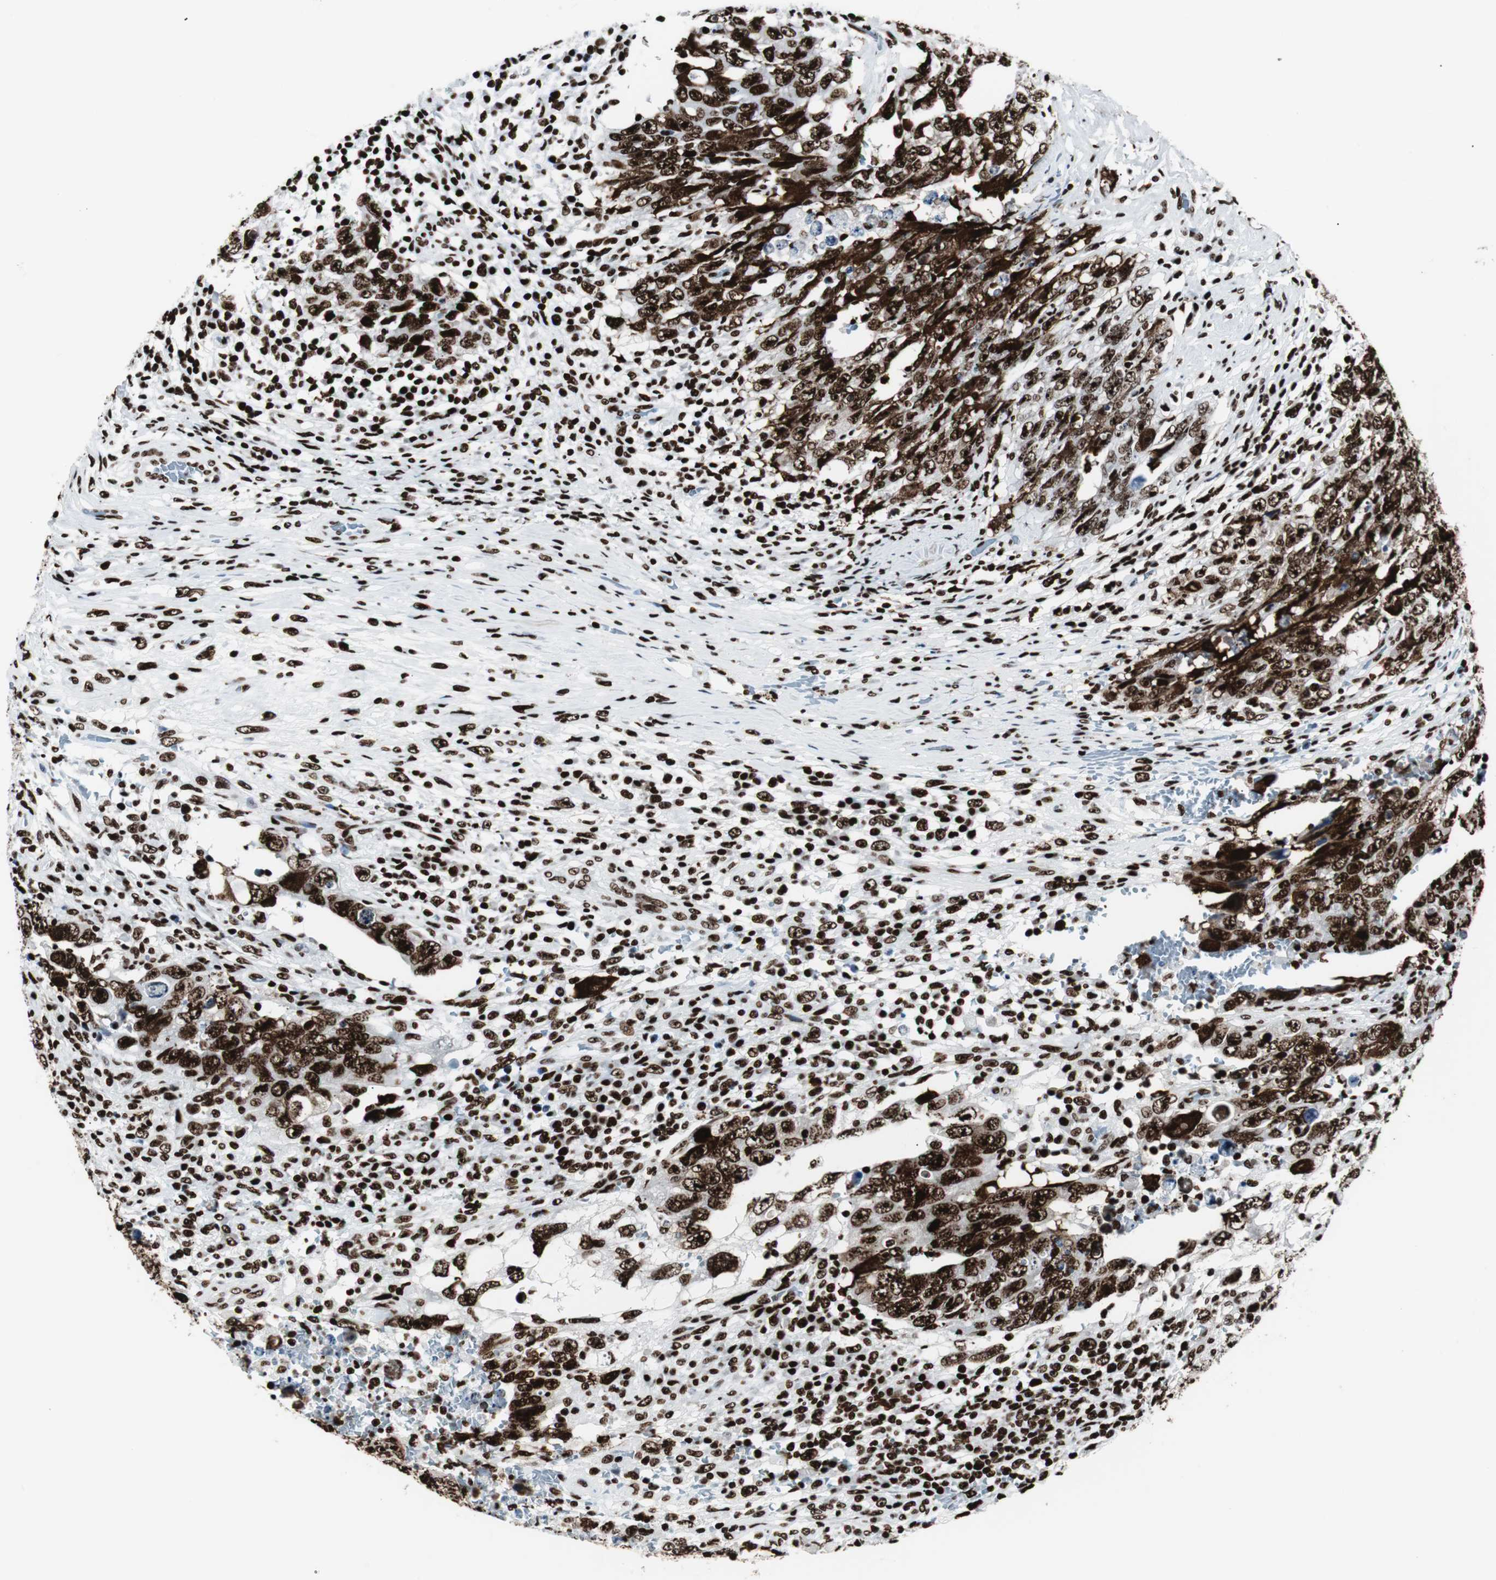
{"staining": {"intensity": "strong", "quantity": ">75%", "location": "nuclear"}, "tissue": "testis cancer", "cell_type": "Tumor cells", "image_type": "cancer", "snomed": [{"axis": "morphology", "description": "Carcinoma, Embryonal, NOS"}, {"axis": "topography", "description": "Testis"}], "caption": "Immunohistochemical staining of human embryonal carcinoma (testis) displays strong nuclear protein staining in about >75% of tumor cells.", "gene": "NCL", "patient": {"sex": "male", "age": 26}}